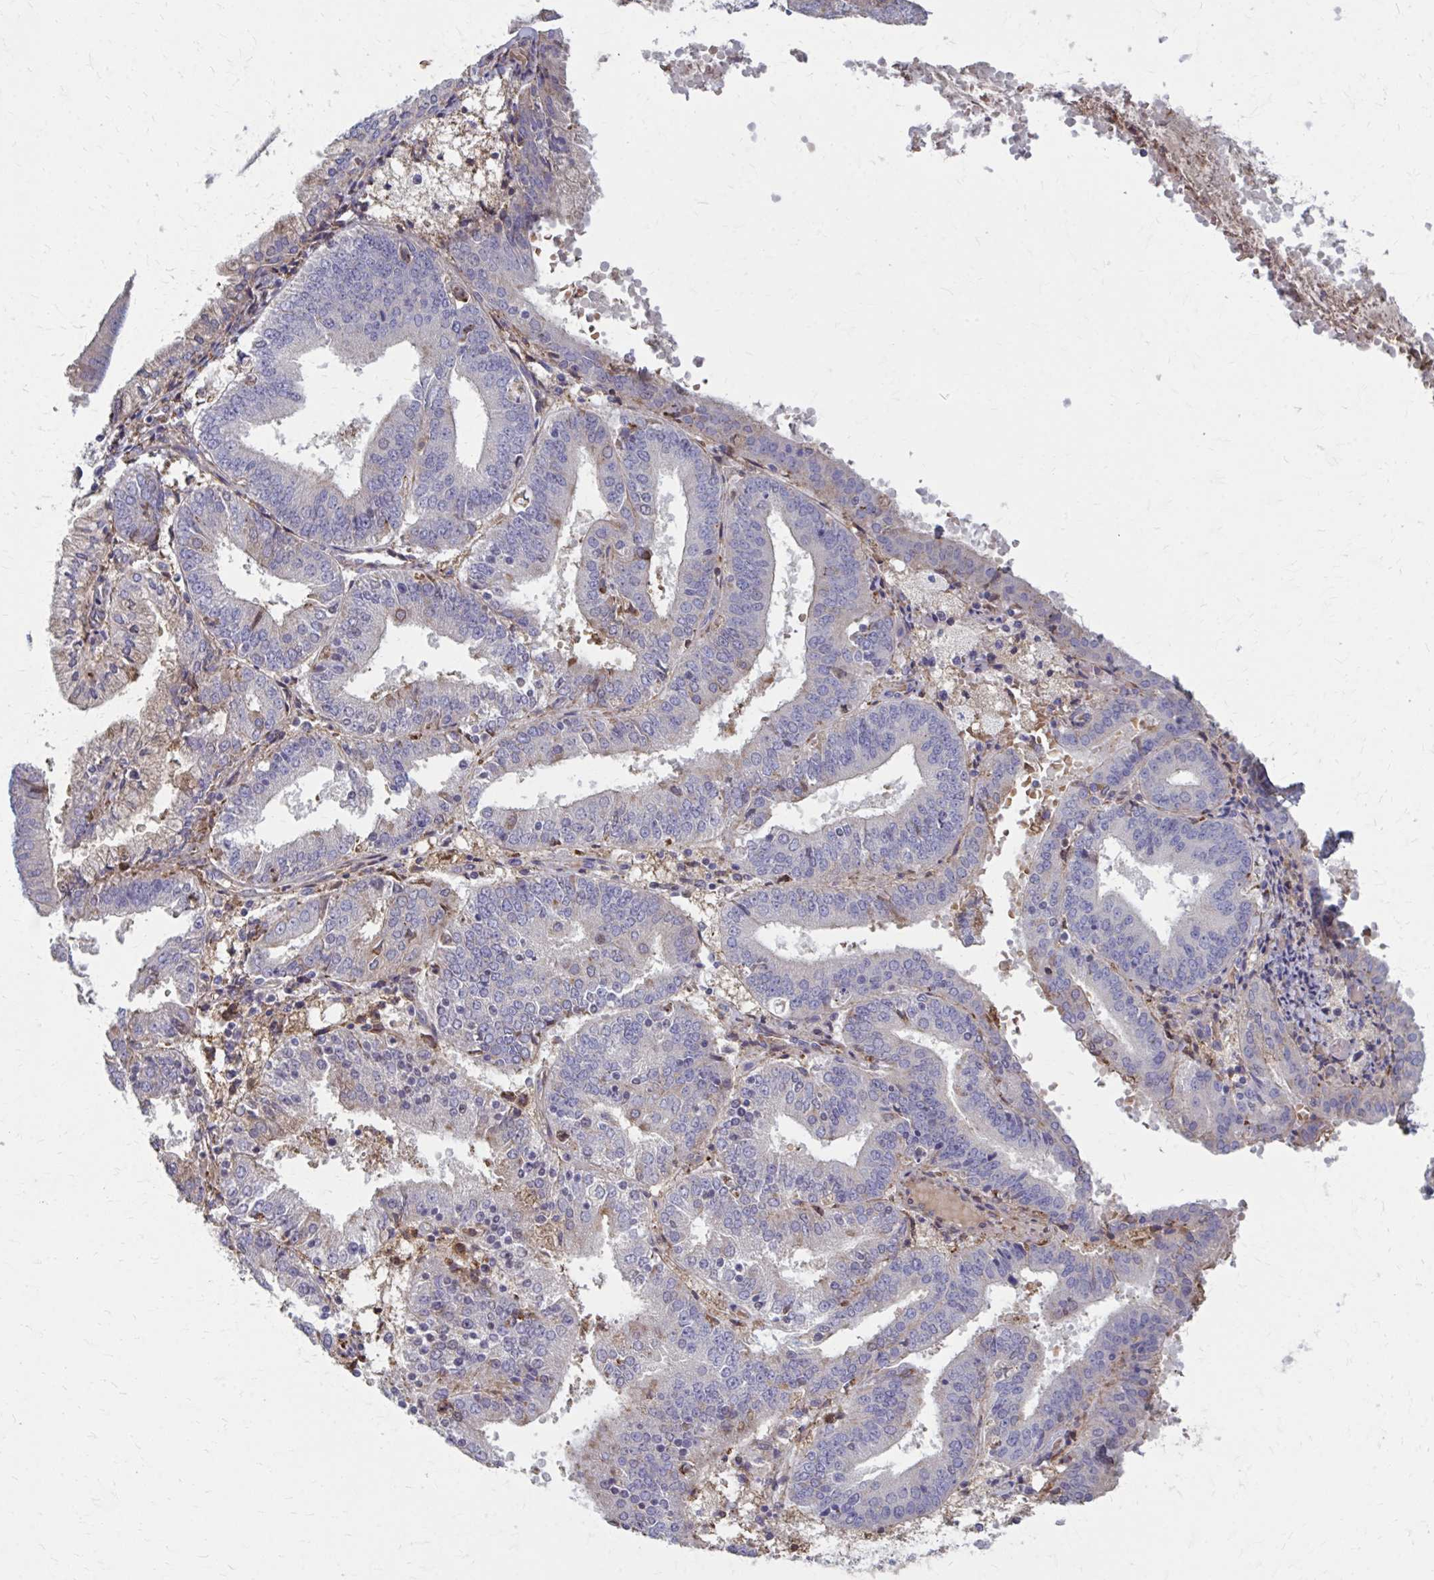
{"staining": {"intensity": "negative", "quantity": "none", "location": "none"}, "tissue": "endometrial cancer", "cell_type": "Tumor cells", "image_type": "cancer", "snomed": [{"axis": "morphology", "description": "Adenocarcinoma, NOS"}, {"axis": "topography", "description": "Endometrium"}], "caption": "Tumor cells show no significant protein positivity in endometrial cancer (adenocarcinoma).", "gene": "MMP14", "patient": {"sex": "female", "age": 63}}